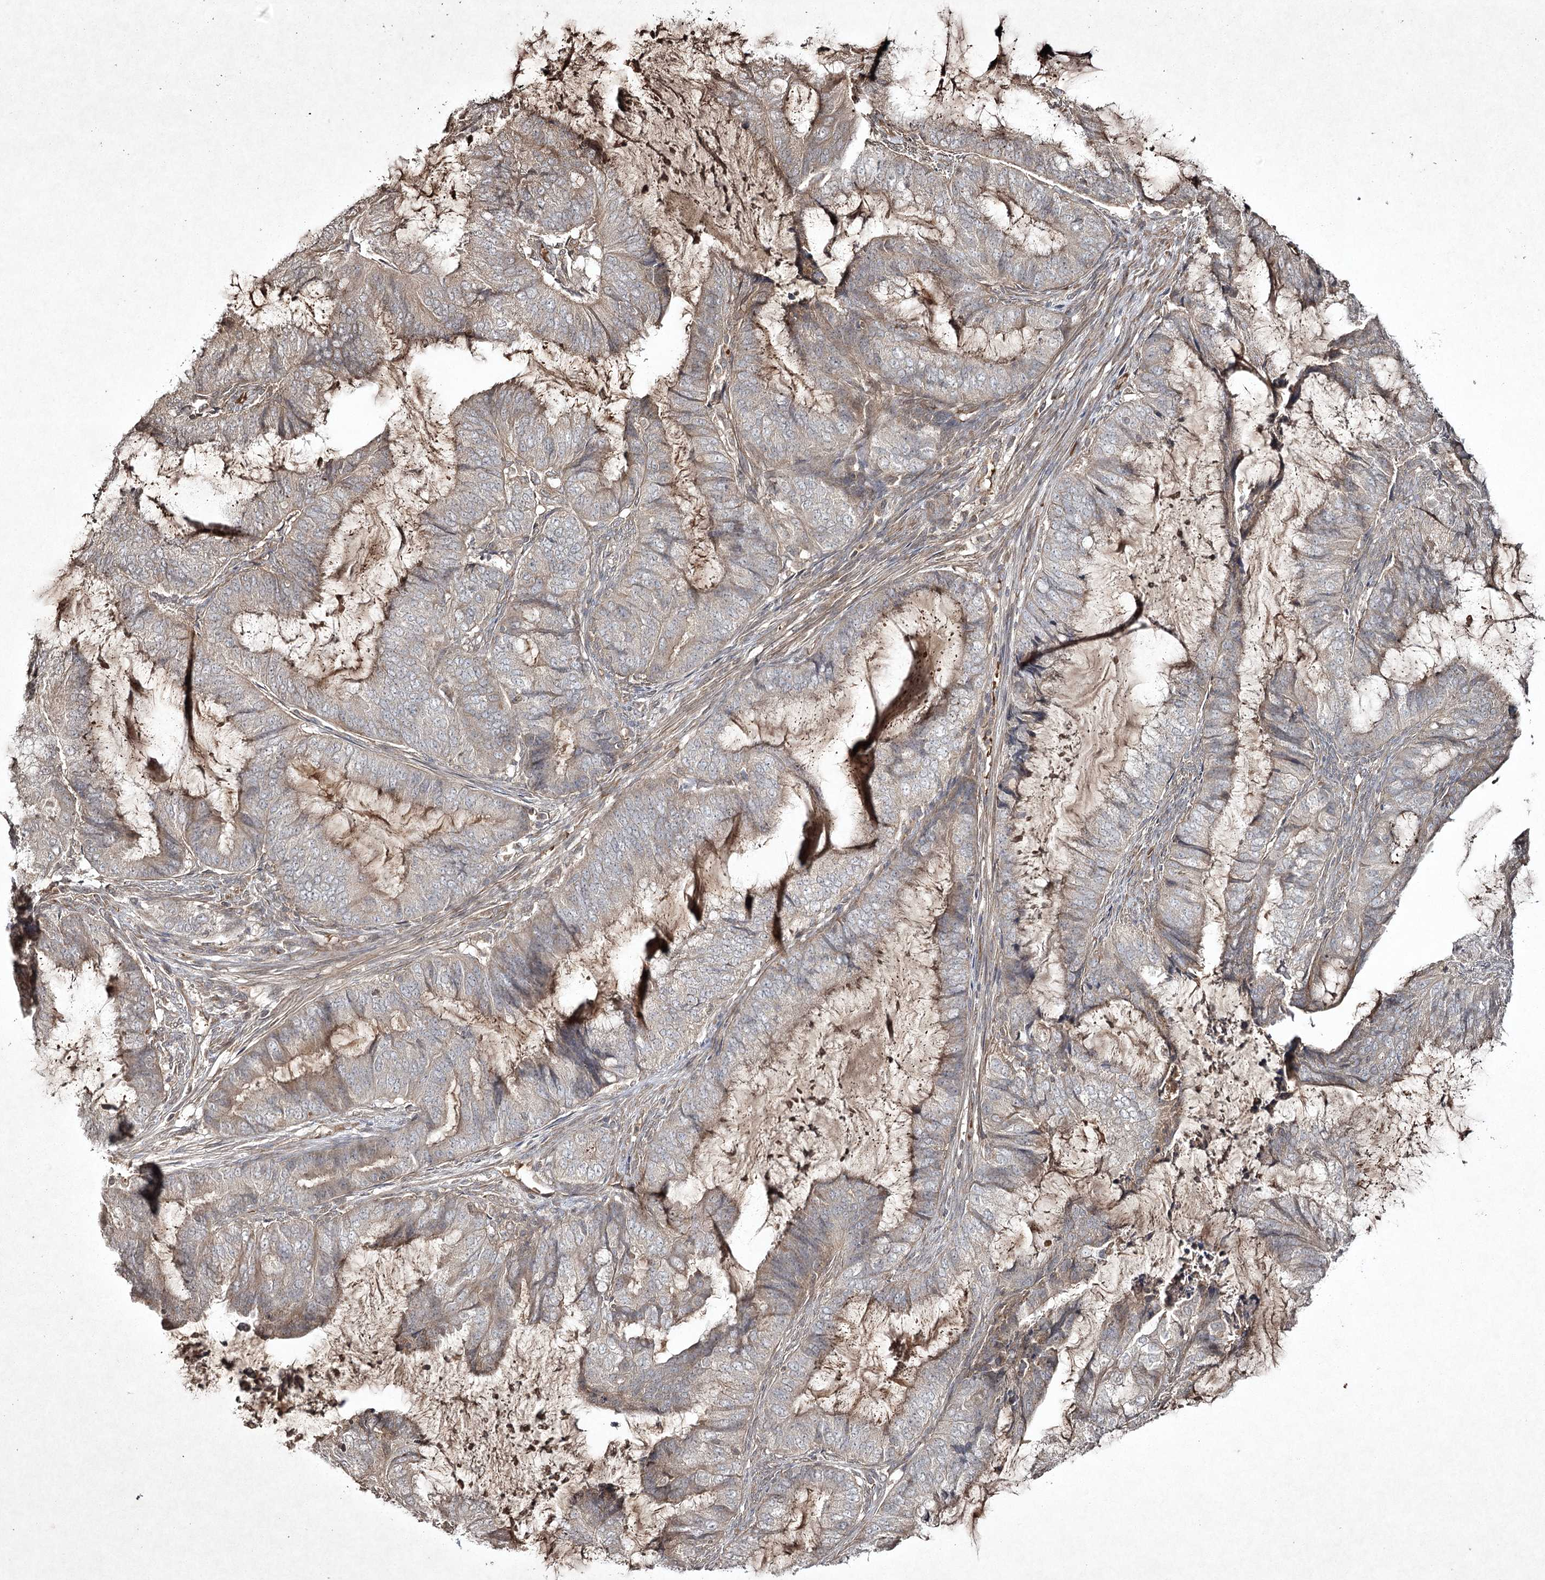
{"staining": {"intensity": "weak", "quantity": "<25%", "location": "cytoplasmic/membranous"}, "tissue": "endometrial cancer", "cell_type": "Tumor cells", "image_type": "cancer", "snomed": [{"axis": "morphology", "description": "Adenocarcinoma, NOS"}, {"axis": "topography", "description": "Endometrium"}], "caption": "Photomicrograph shows no protein staining in tumor cells of endometrial cancer tissue.", "gene": "CYP2B6", "patient": {"sex": "female", "age": 81}}